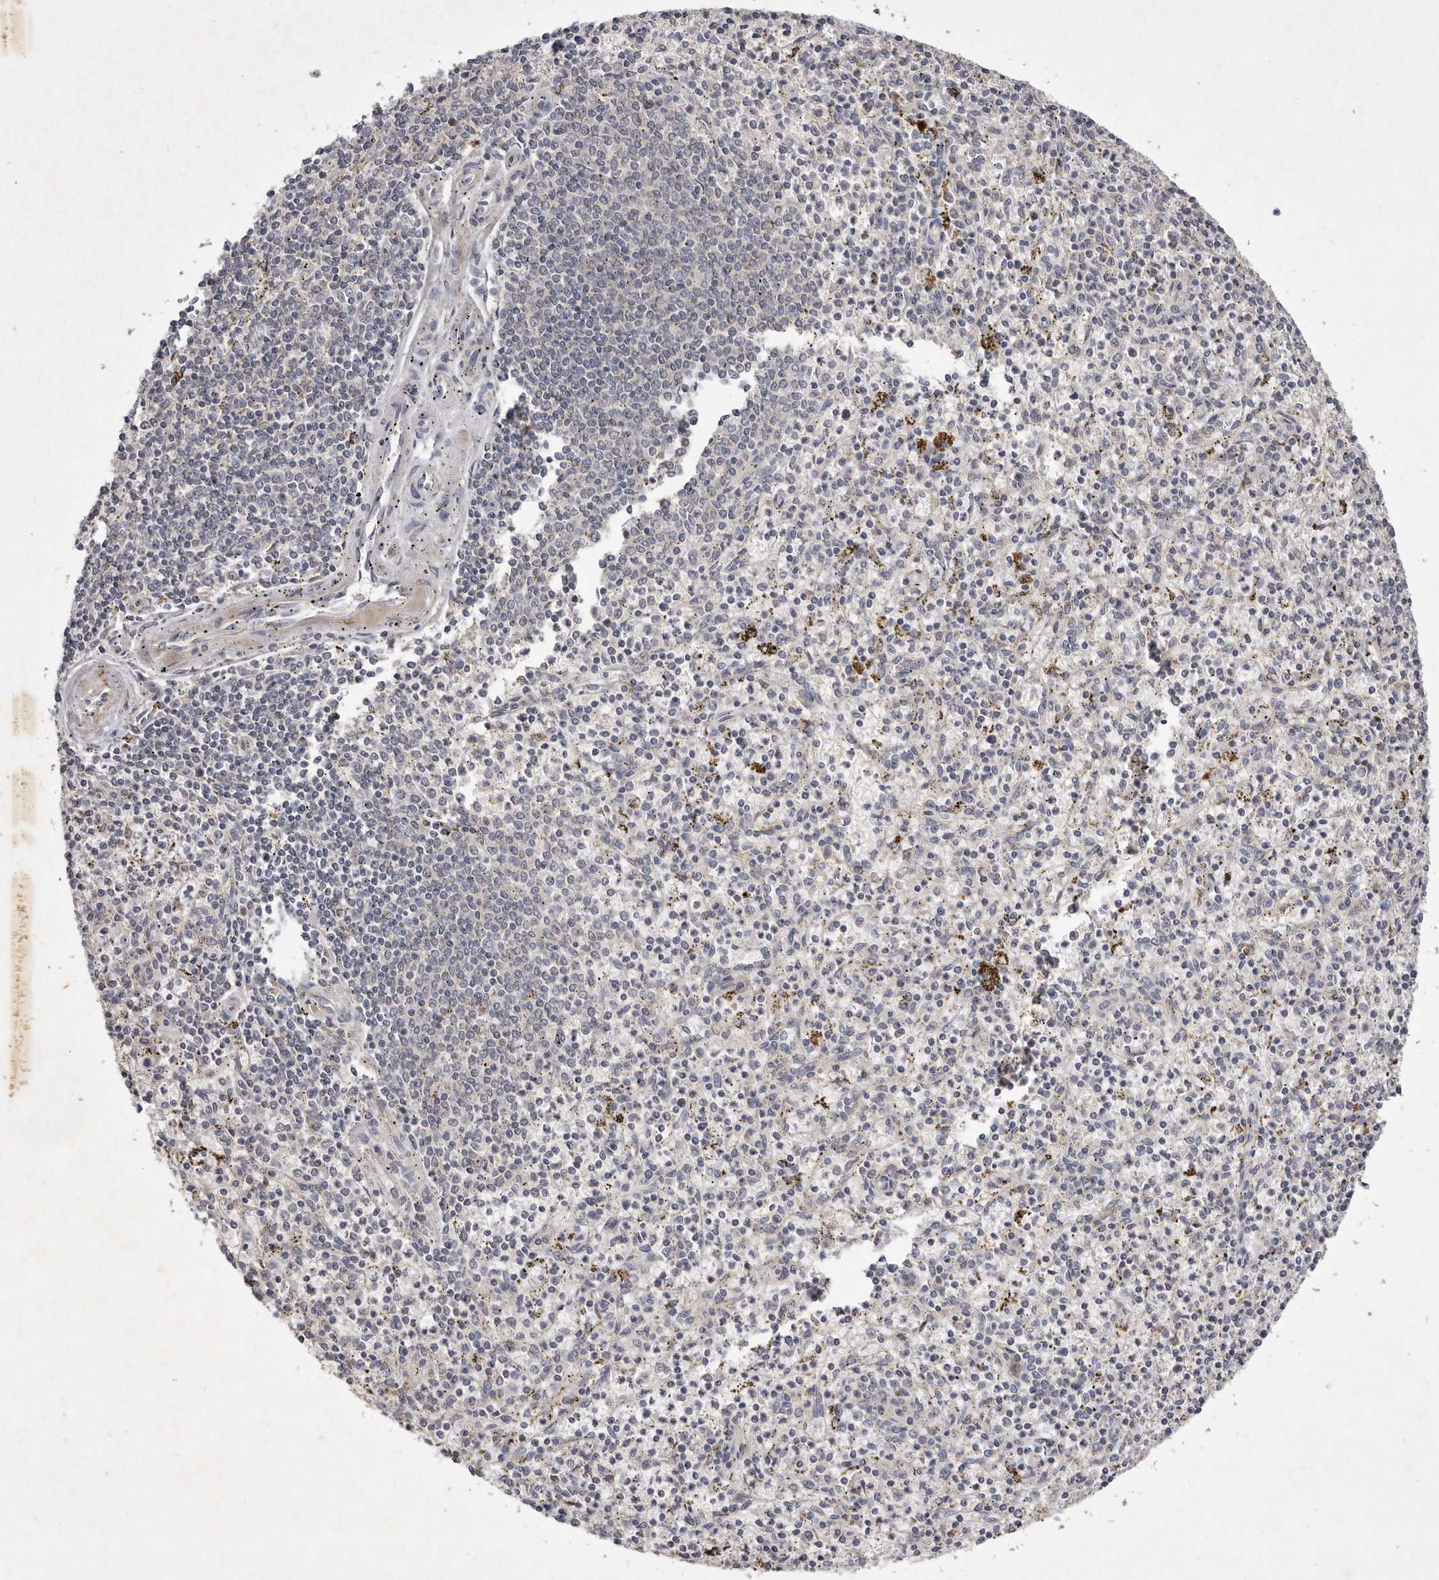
{"staining": {"intensity": "negative", "quantity": "none", "location": "none"}, "tissue": "spleen", "cell_type": "Cells in red pulp", "image_type": "normal", "snomed": [{"axis": "morphology", "description": "Normal tissue, NOS"}, {"axis": "topography", "description": "Spleen"}], "caption": "Immunohistochemistry (IHC) micrograph of unremarkable human spleen stained for a protein (brown), which displays no positivity in cells in red pulp.", "gene": "USP24", "patient": {"sex": "male", "age": 72}}